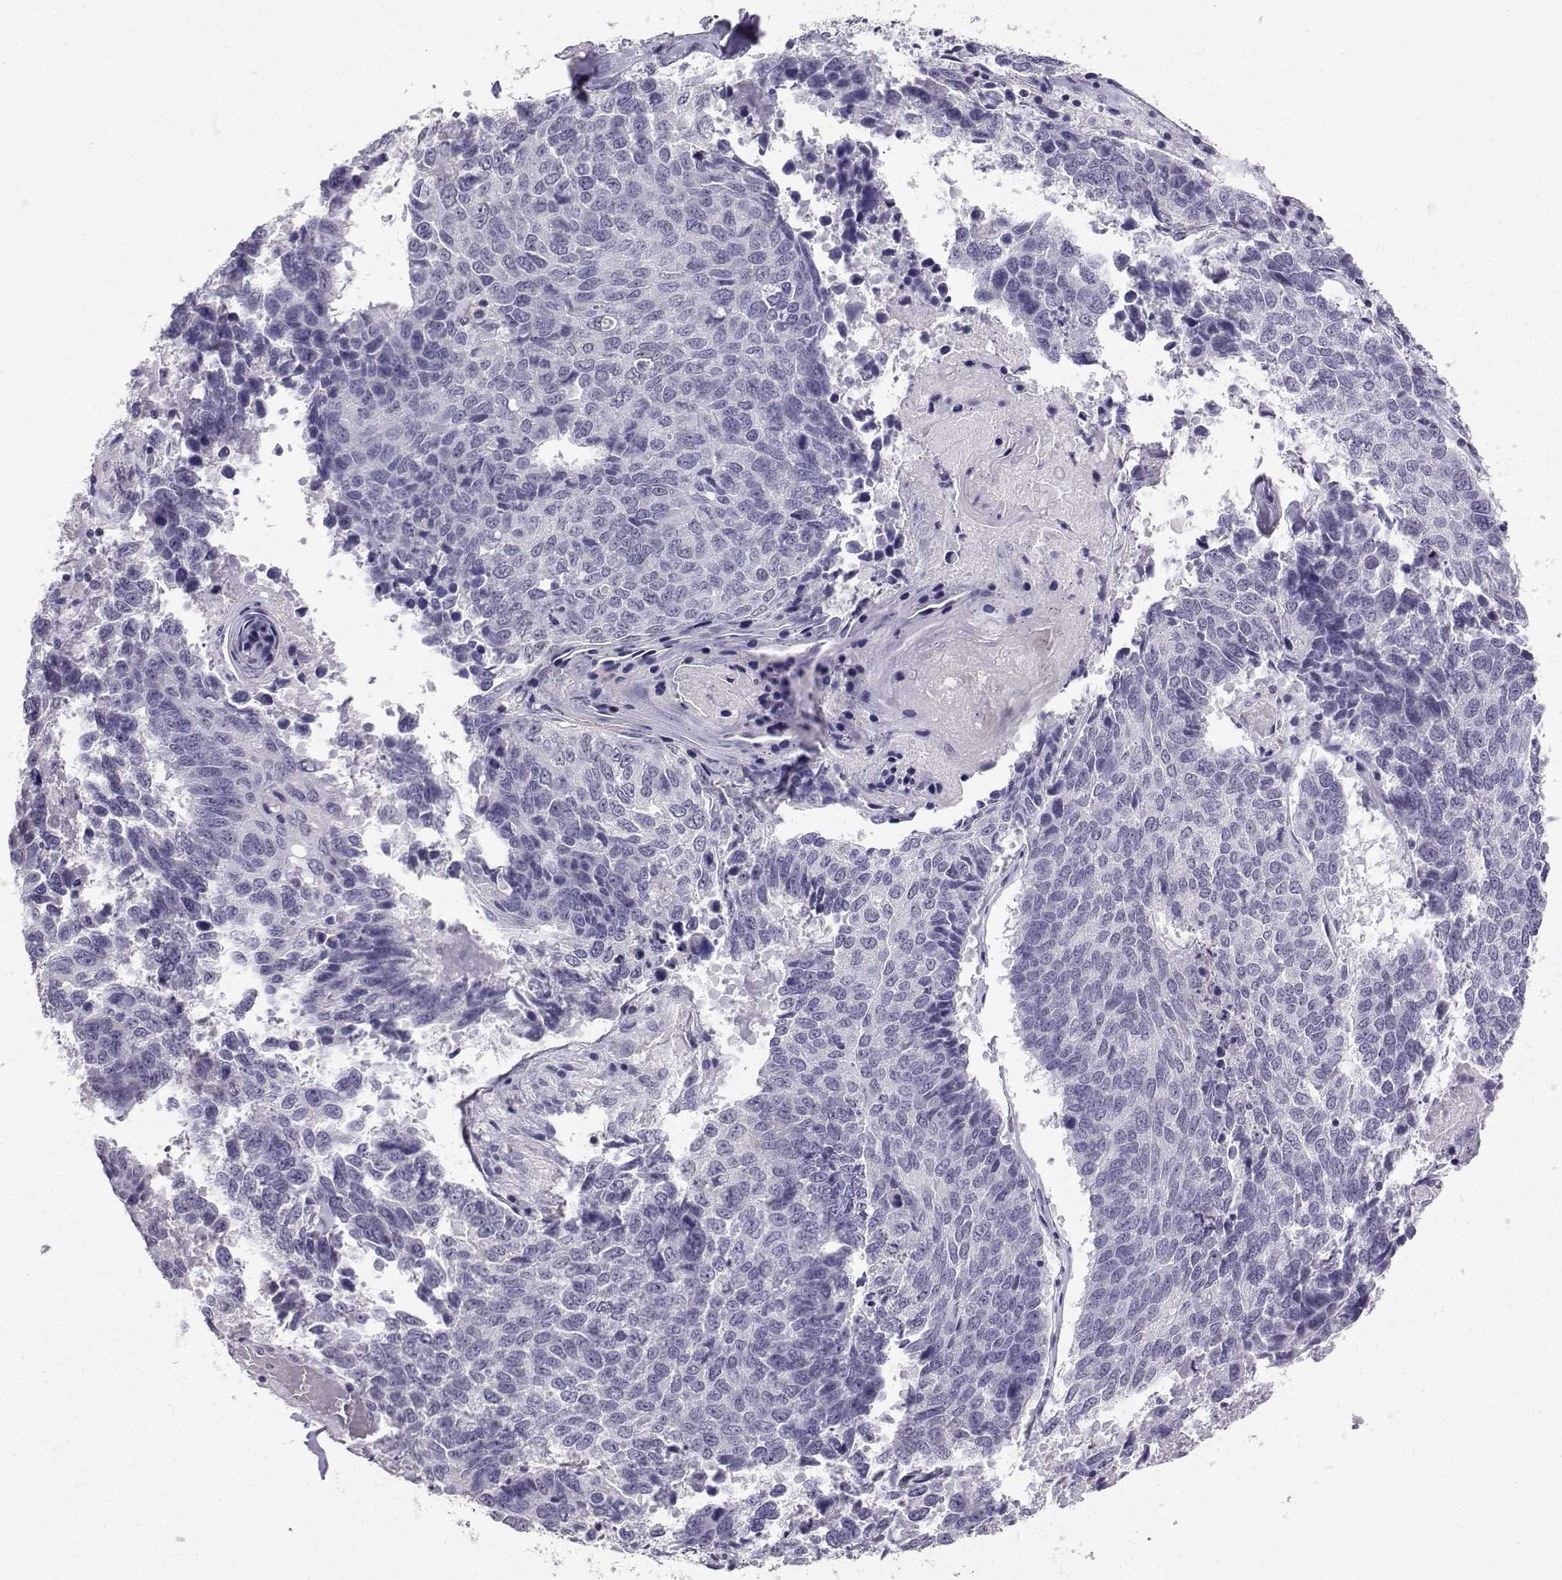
{"staining": {"intensity": "negative", "quantity": "none", "location": "none"}, "tissue": "lung cancer", "cell_type": "Tumor cells", "image_type": "cancer", "snomed": [{"axis": "morphology", "description": "Squamous cell carcinoma, NOS"}, {"axis": "topography", "description": "Lung"}], "caption": "Squamous cell carcinoma (lung) was stained to show a protein in brown. There is no significant positivity in tumor cells.", "gene": "TBR1", "patient": {"sex": "male", "age": 73}}